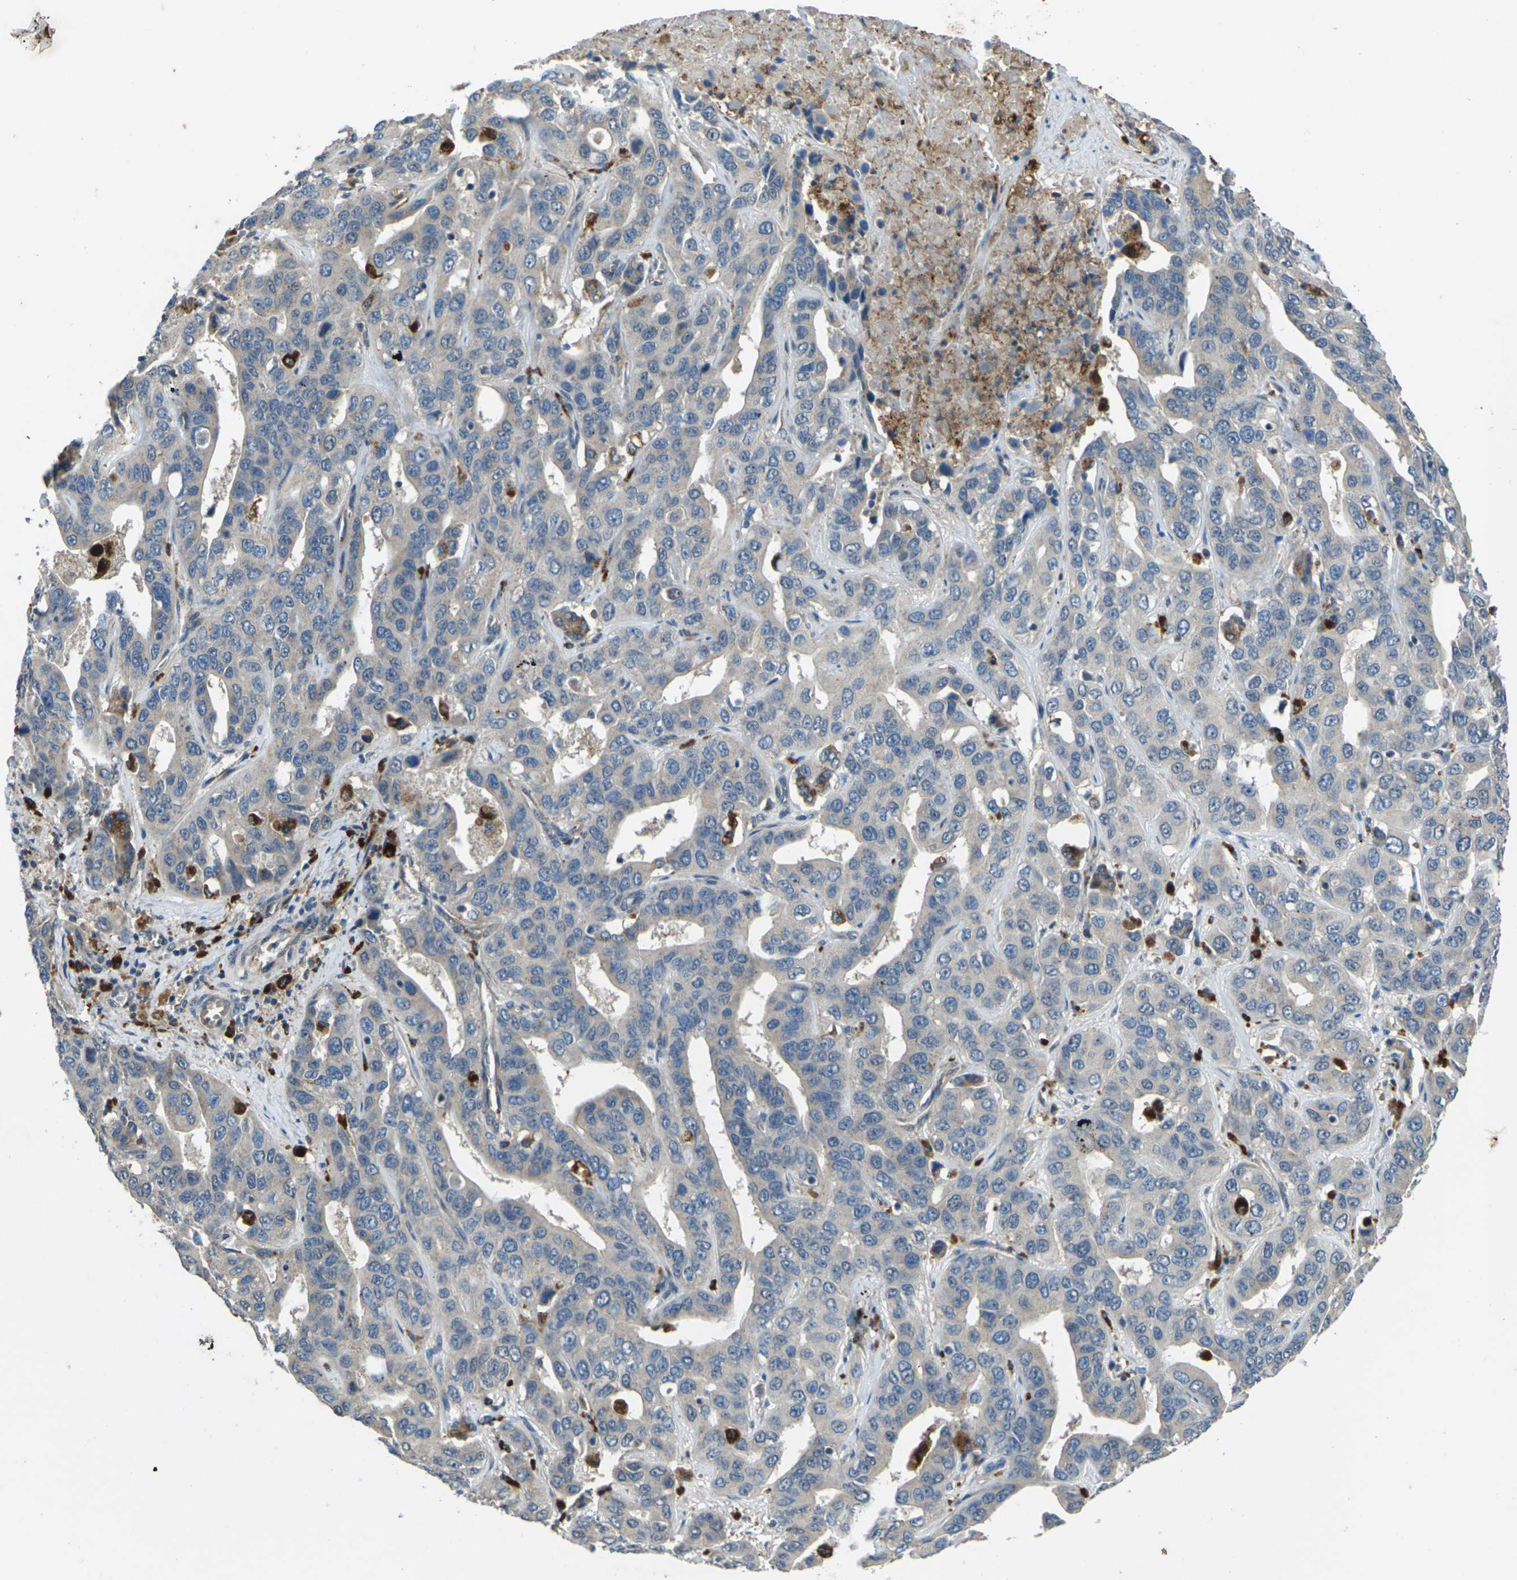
{"staining": {"intensity": "negative", "quantity": "none", "location": "none"}, "tissue": "liver cancer", "cell_type": "Tumor cells", "image_type": "cancer", "snomed": [{"axis": "morphology", "description": "Cholangiocarcinoma"}, {"axis": "topography", "description": "Liver"}], "caption": "There is no significant staining in tumor cells of liver cancer (cholangiocarcinoma).", "gene": "SLC31A2", "patient": {"sex": "female", "age": 52}}